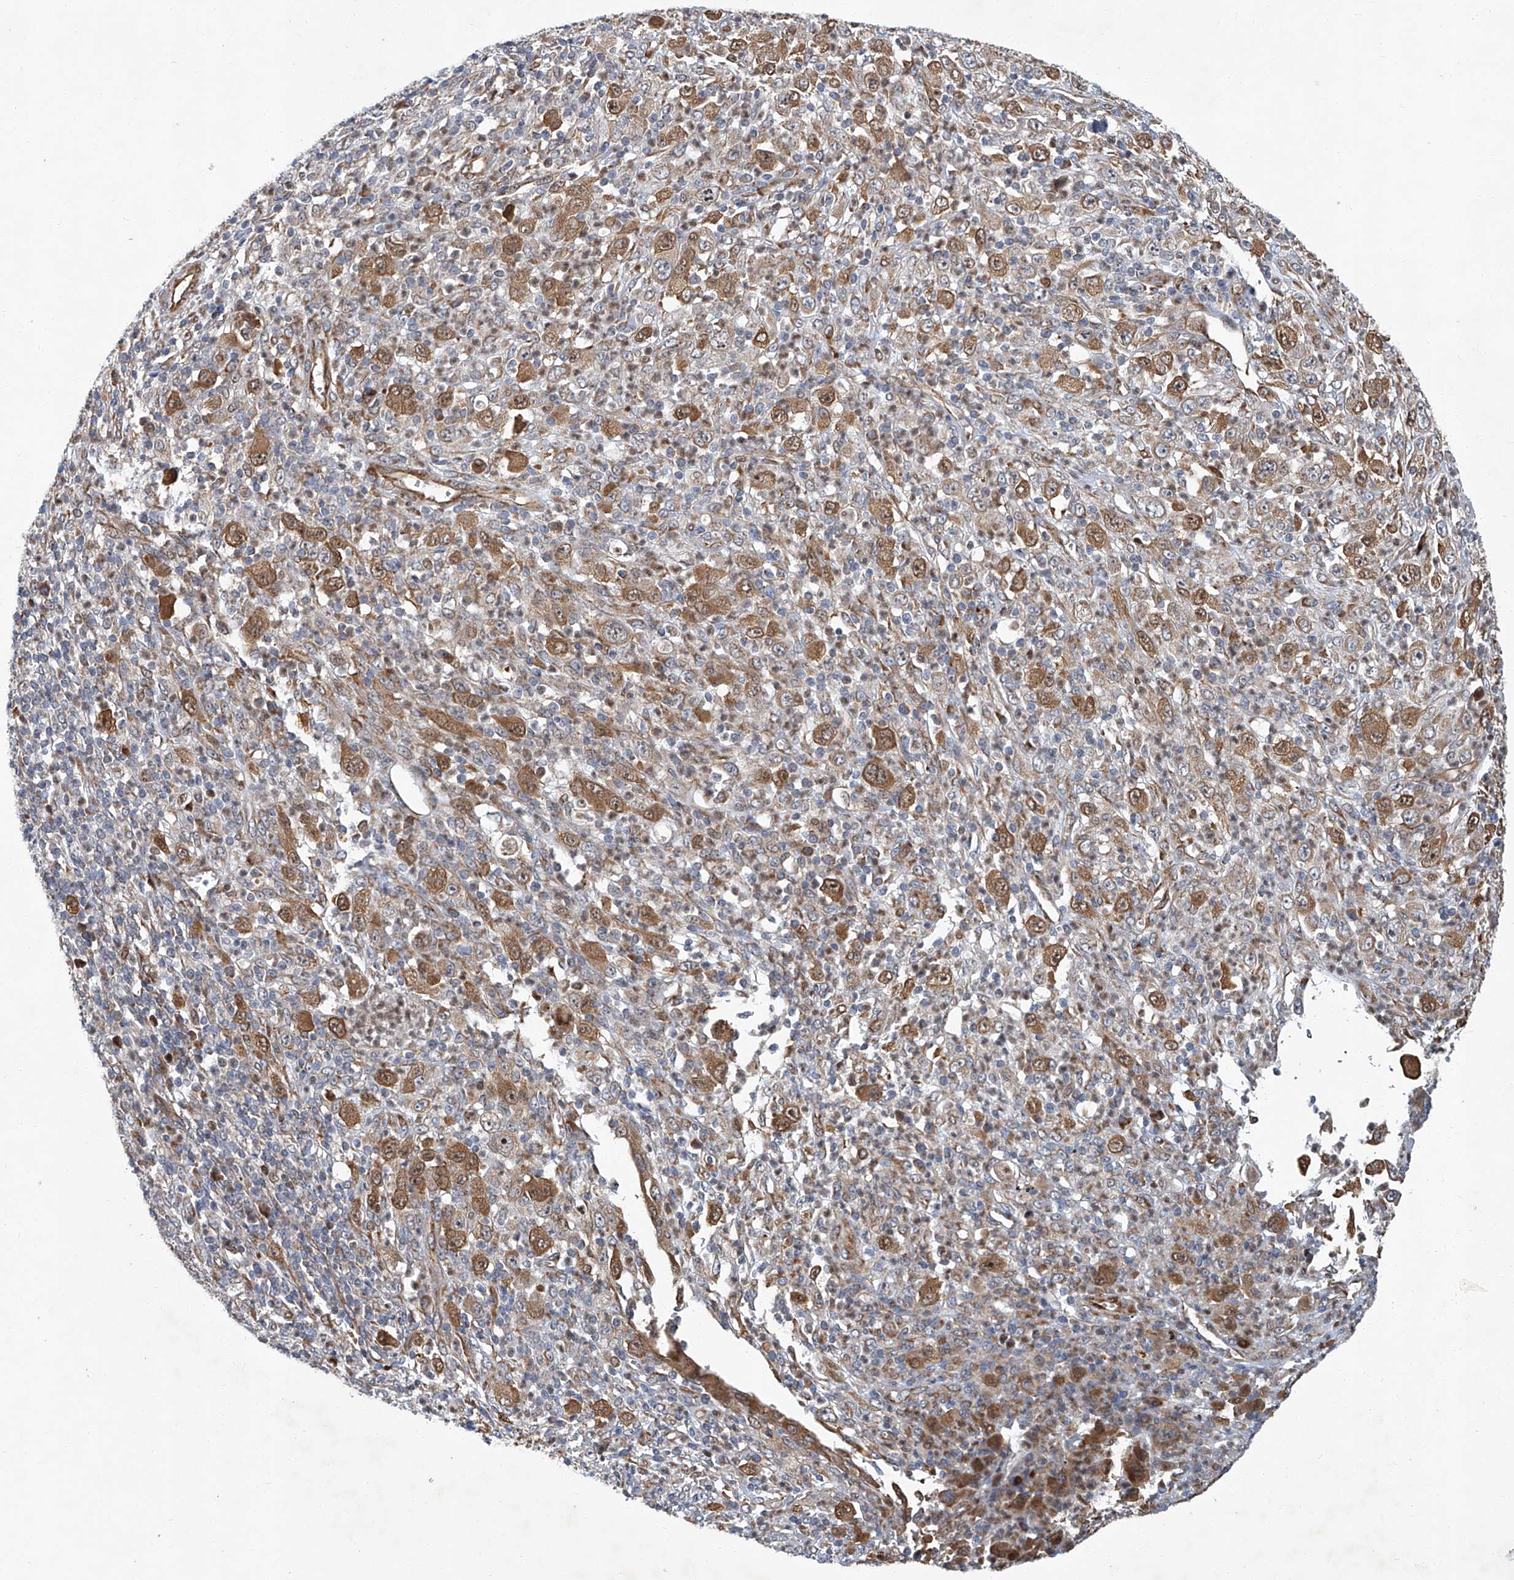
{"staining": {"intensity": "moderate", "quantity": ">75%", "location": "cytoplasmic/membranous,nuclear"}, "tissue": "melanoma", "cell_type": "Tumor cells", "image_type": "cancer", "snomed": [{"axis": "morphology", "description": "Malignant melanoma, Metastatic site"}, {"axis": "topography", "description": "Skin"}], "caption": "Malignant melanoma (metastatic site) stained with immunohistochemistry (IHC) shows moderate cytoplasmic/membranous and nuclear staining in approximately >75% of tumor cells. Ihc stains the protein of interest in brown and the nuclei are stained blue.", "gene": "GPR132", "patient": {"sex": "female", "age": 56}}